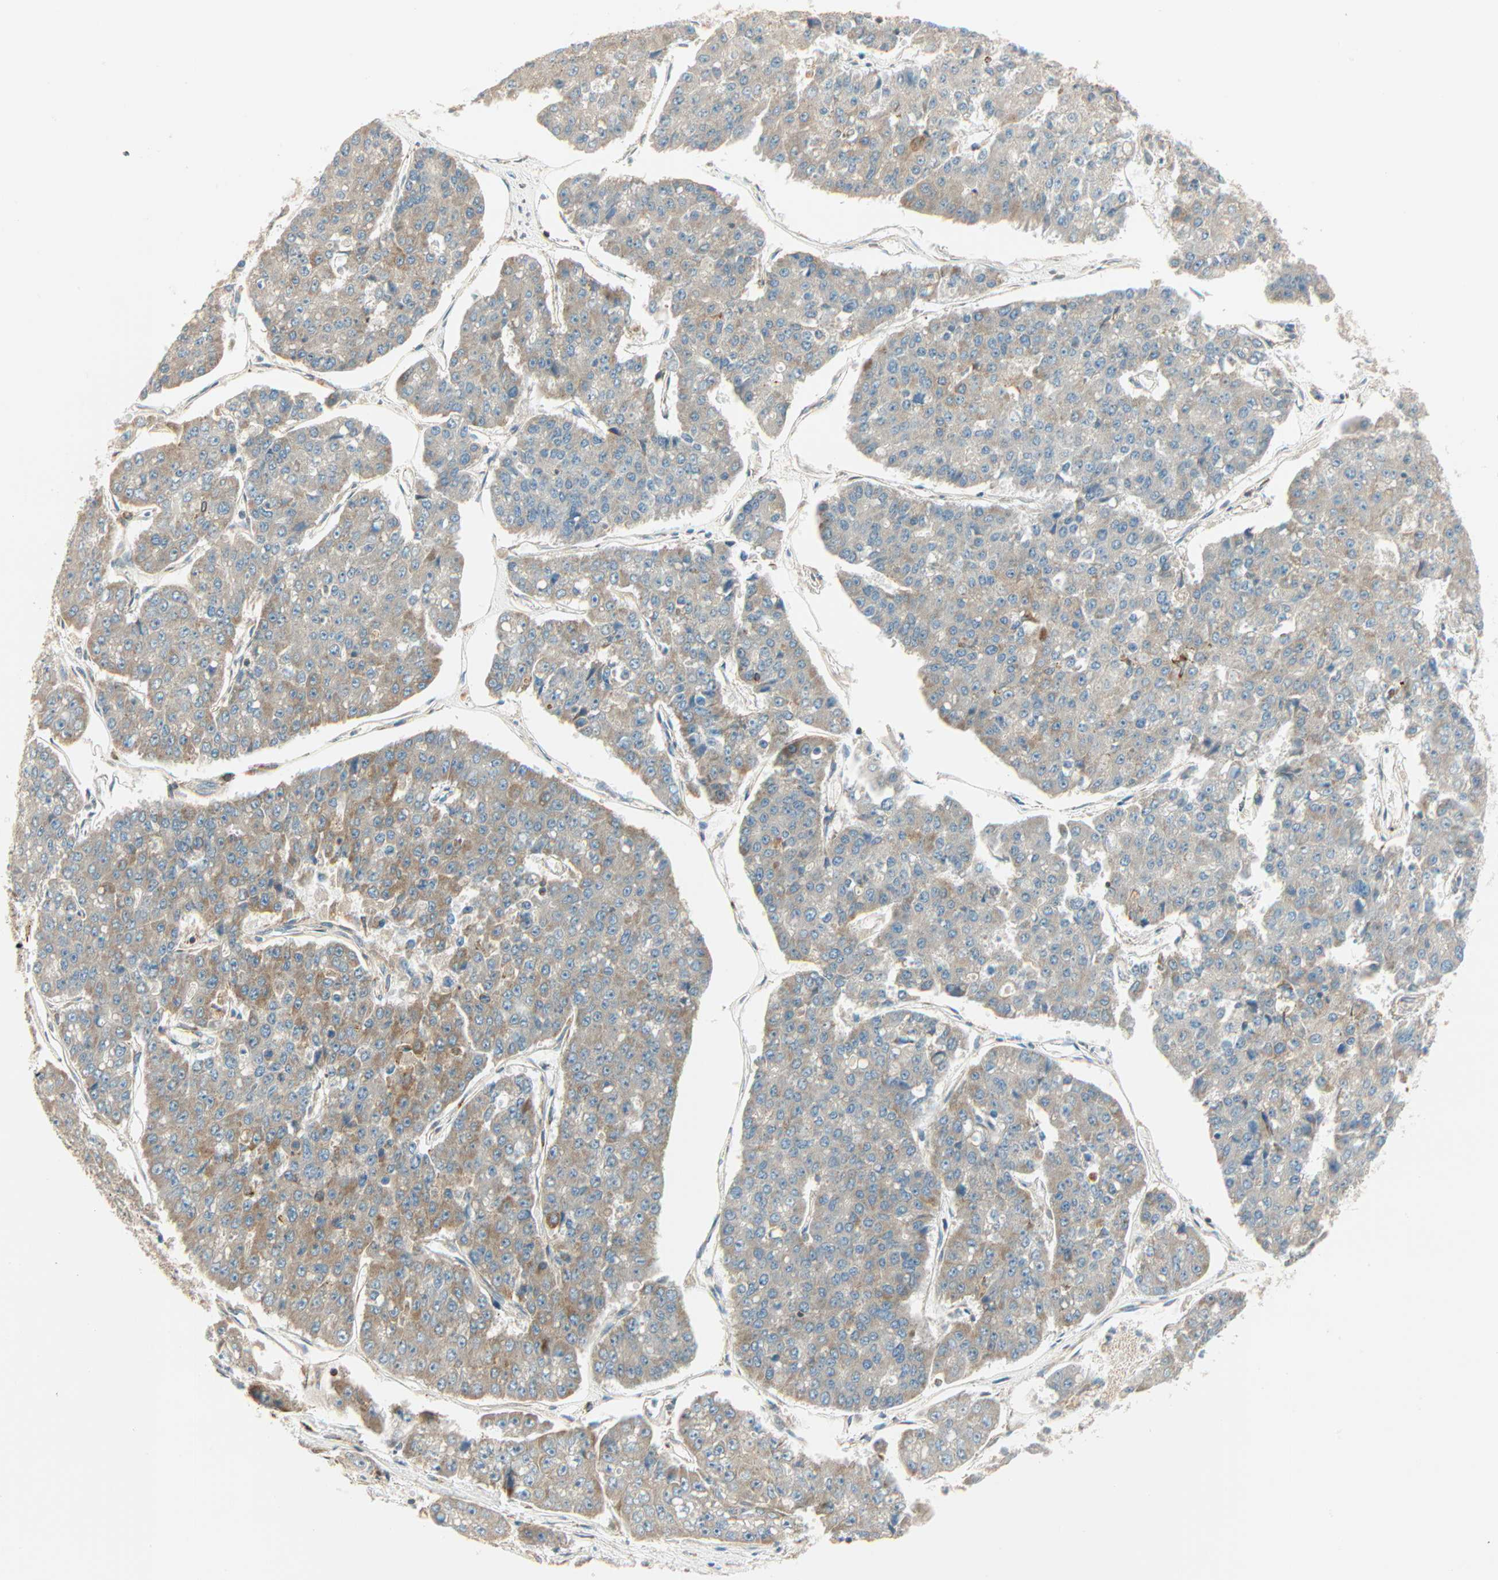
{"staining": {"intensity": "moderate", "quantity": ">75%", "location": "cytoplasmic/membranous"}, "tissue": "pancreatic cancer", "cell_type": "Tumor cells", "image_type": "cancer", "snomed": [{"axis": "morphology", "description": "Adenocarcinoma, NOS"}, {"axis": "topography", "description": "Pancreas"}], "caption": "Adenocarcinoma (pancreatic) stained with a brown dye exhibits moderate cytoplasmic/membranous positive positivity in approximately >75% of tumor cells.", "gene": "PNPLA6", "patient": {"sex": "male", "age": 50}}